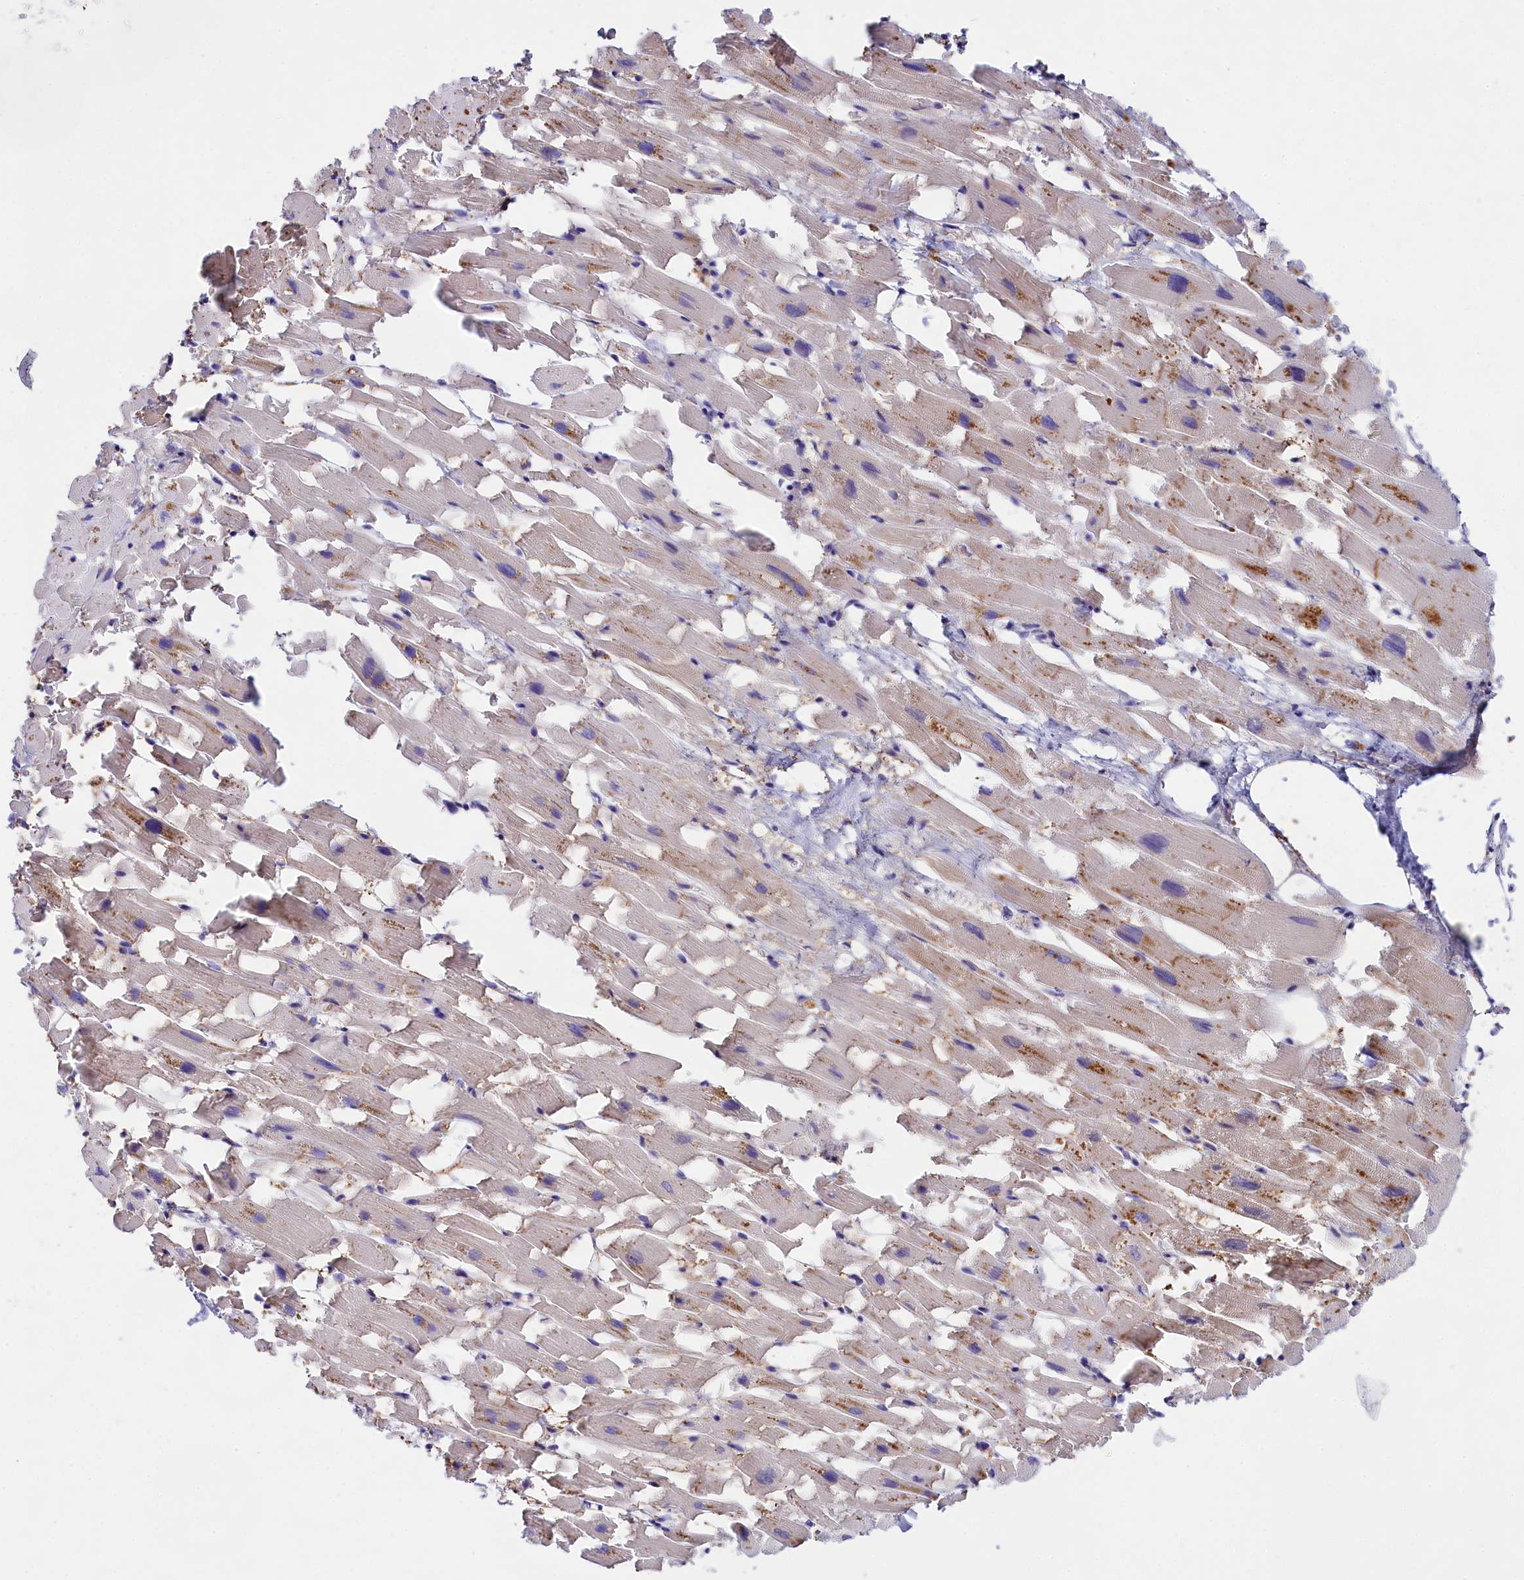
{"staining": {"intensity": "weak", "quantity": "<25%", "location": "cytoplasmic/membranous"}, "tissue": "heart muscle", "cell_type": "Cardiomyocytes", "image_type": "normal", "snomed": [{"axis": "morphology", "description": "Normal tissue, NOS"}, {"axis": "topography", "description": "Heart"}], "caption": "Histopathology image shows no significant protein positivity in cardiomyocytes of unremarkable heart muscle.", "gene": "PPP1R13L", "patient": {"sex": "female", "age": 64}}